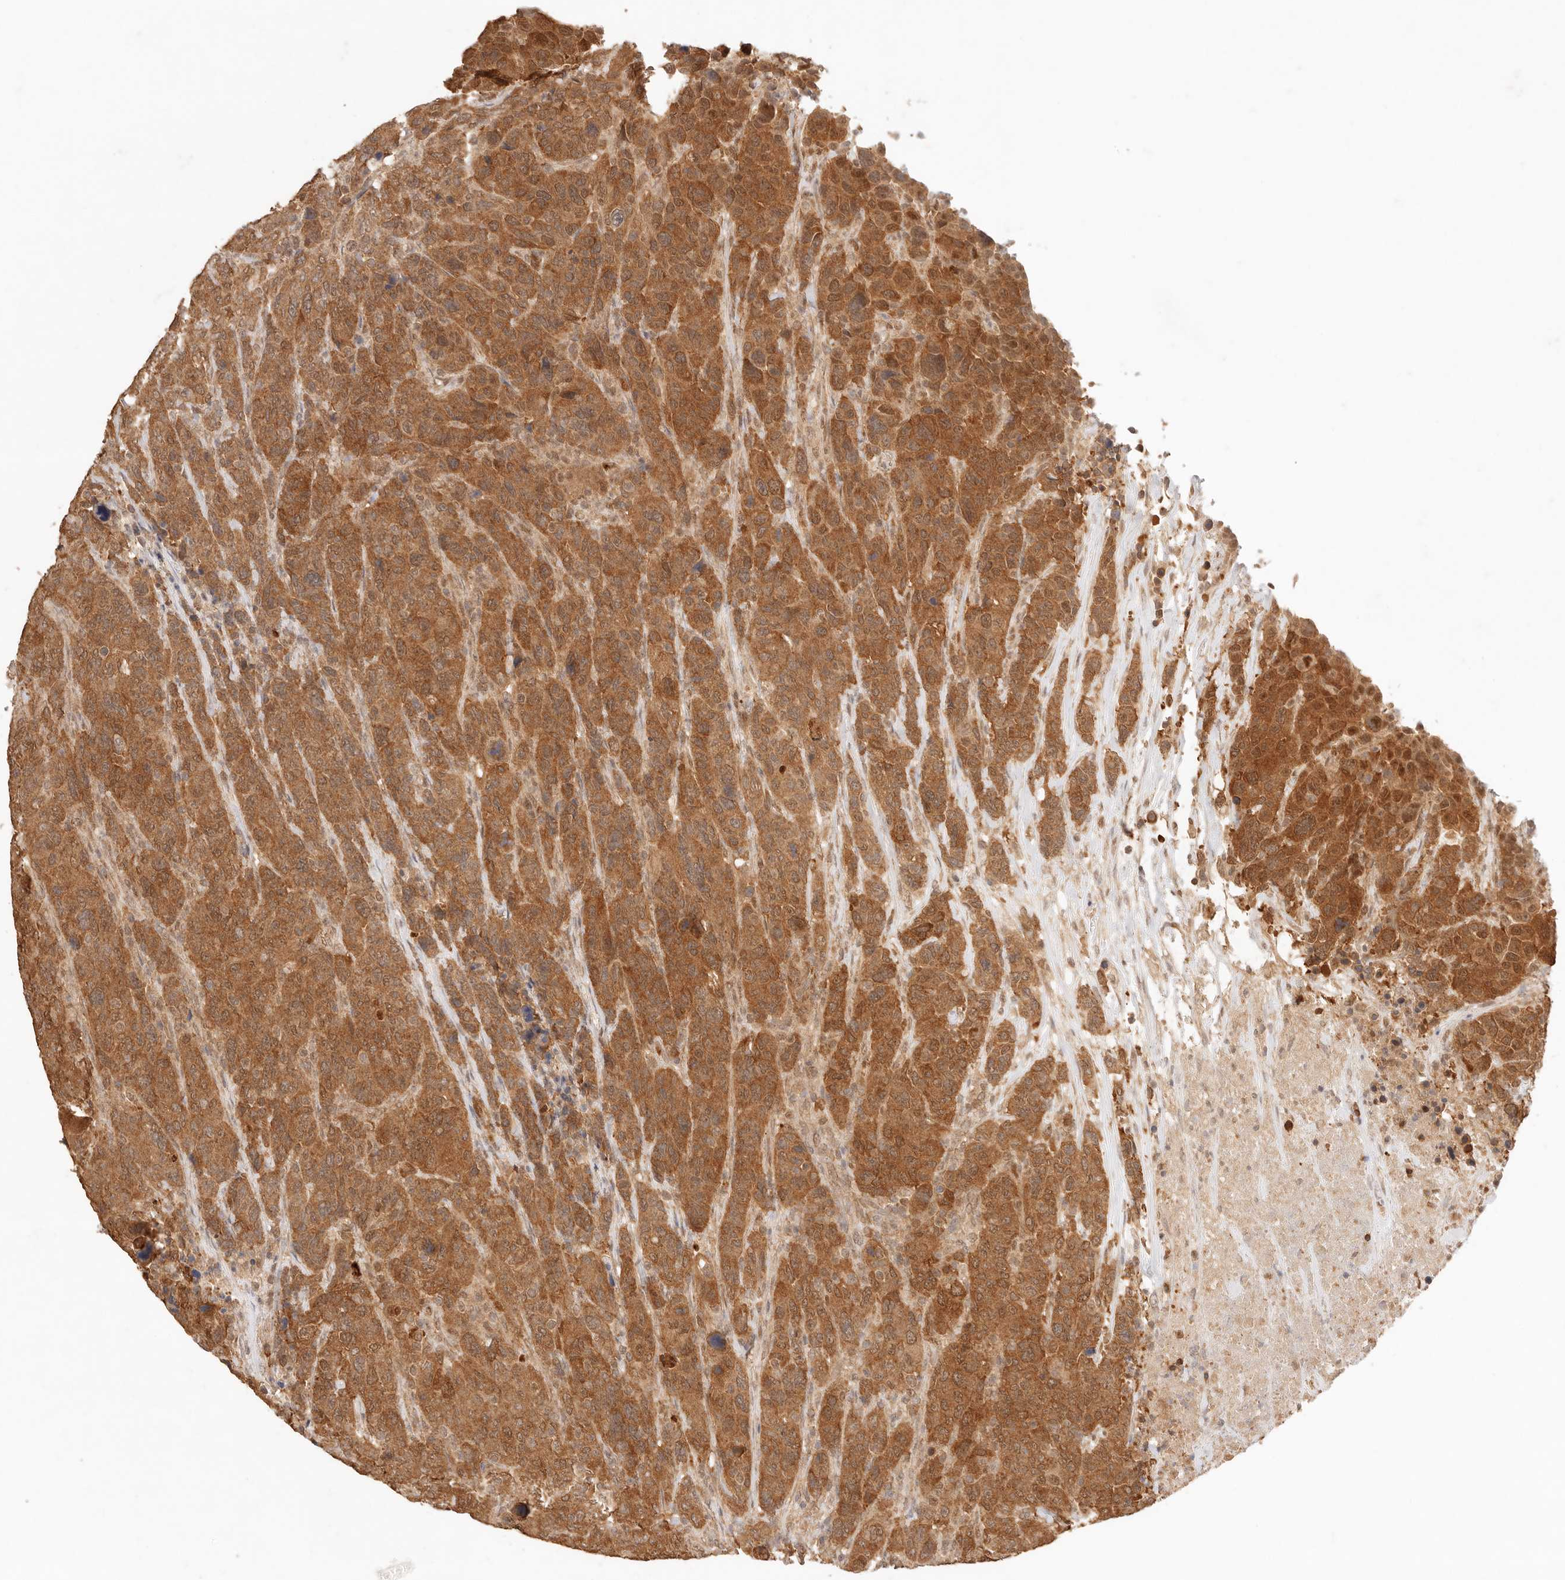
{"staining": {"intensity": "strong", "quantity": ">75%", "location": "cytoplasmic/membranous,nuclear"}, "tissue": "breast cancer", "cell_type": "Tumor cells", "image_type": "cancer", "snomed": [{"axis": "morphology", "description": "Duct carcinoma"}, {"axis": "topography", "description": "Breast"}], "caption": "DAB (3,3'-diaminobenzidine) immunohistochemical staining of breast cancer shows strong cytoplasmic/membranous and nuclear protein staining in about >75% of tumor cells.", "gene": "TRIM11", "patient": {"sex": "female", "age": 37}}